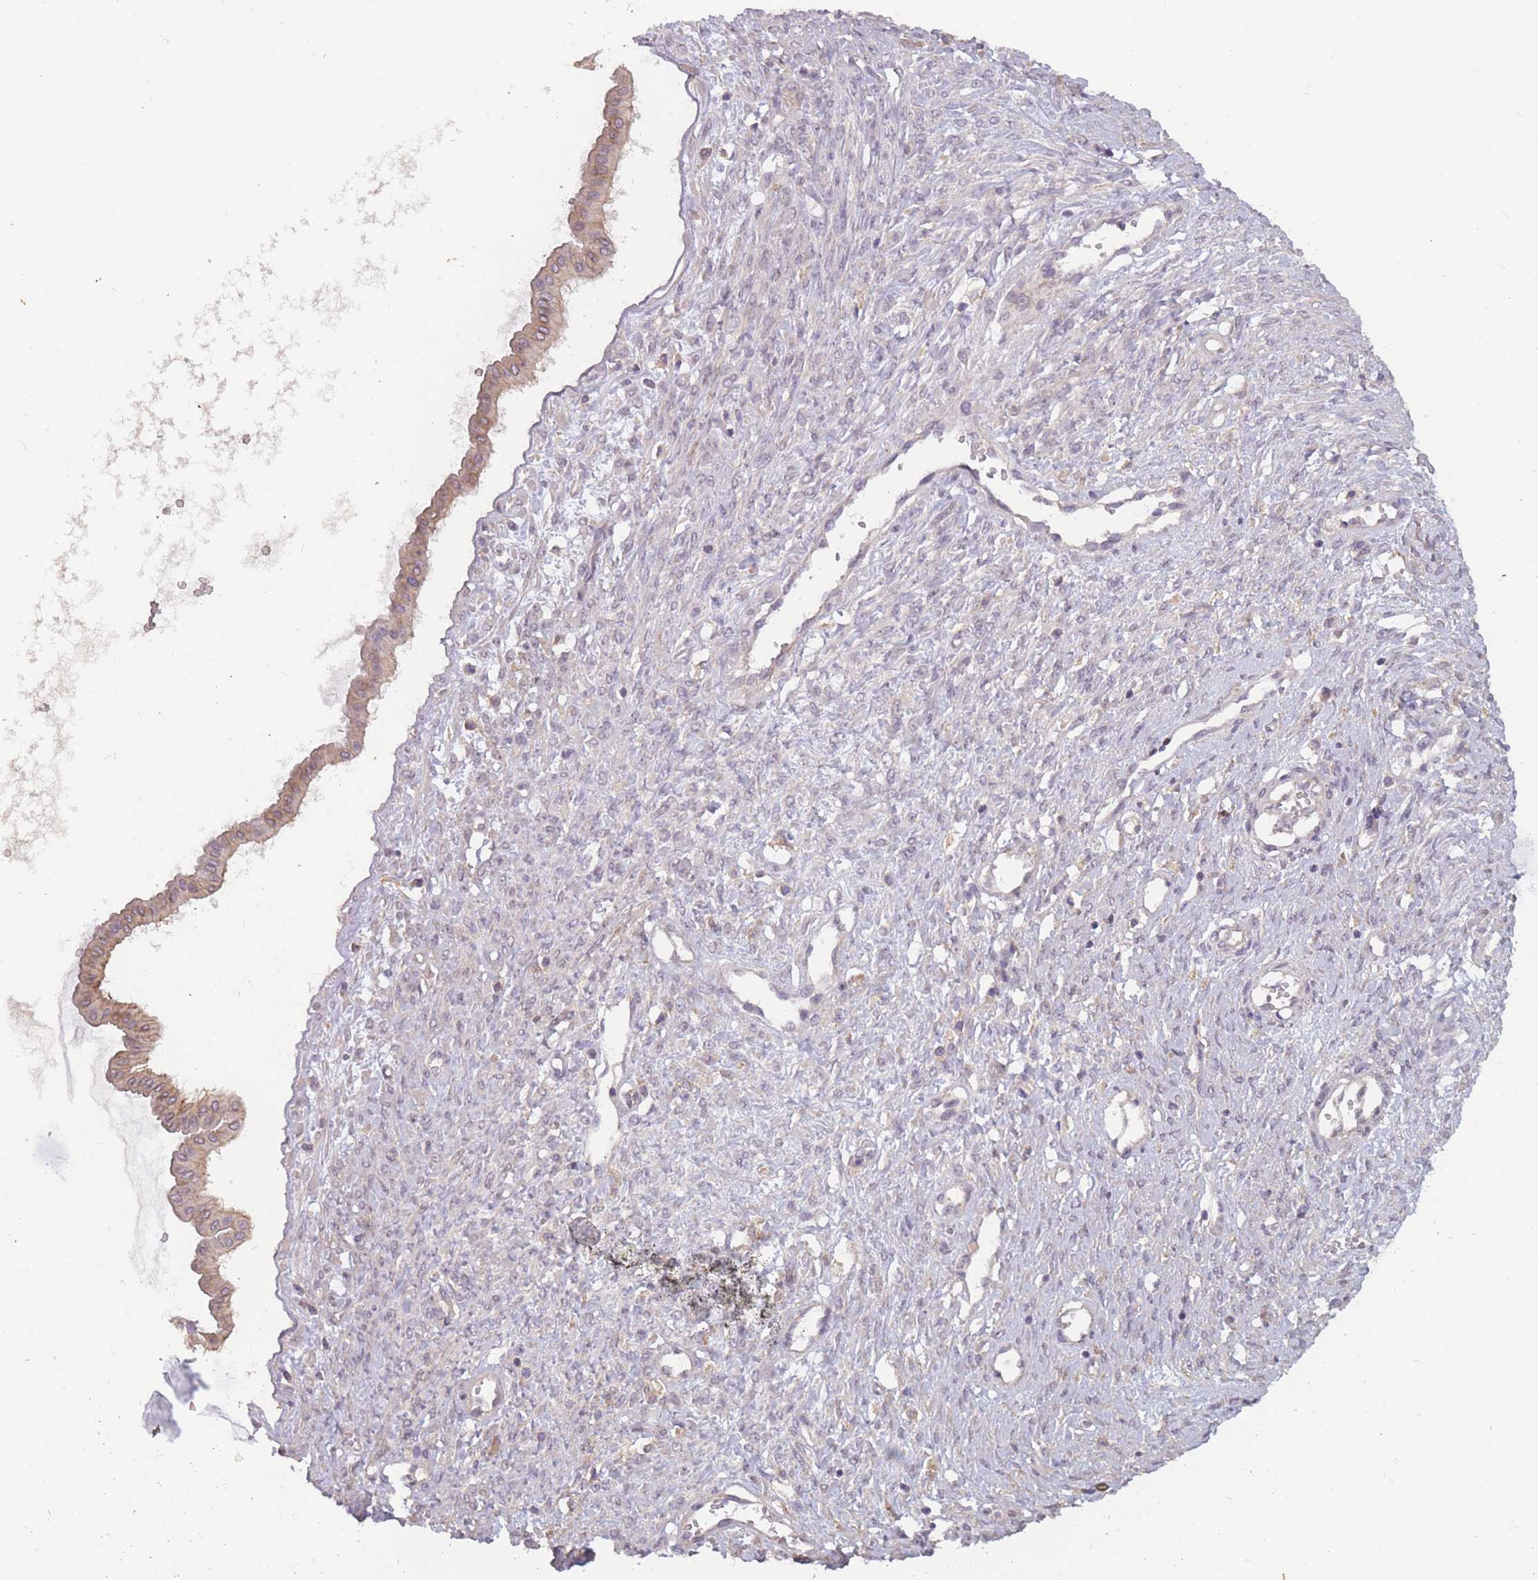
{"staining": {"intensity": "weak", "quantity": ">75%", "location": "cytoplasmic/membranous"}, "tissue": "ovarian cancer", "cell_type": "Tumor cells", "image_type": "cancer", "snomed": [{"axis": "morphology", "description": "Cystadenocarcinoma, mucinous, NOS"}, {"axis": "topography", "description": "Ovary"}], "caption": "Ovarian cancer (mucinous cystadenocarcinoma) stained with DAB immunohistochemistry (IHC) demonstrates low levels of weak cytoplasmic/membranous positivity in about >75% of tumor cells. (DAB IHC with brightfield microscopy, high magnification).", "gene": "TET3", "patient": {"sex": "female", "age": 73}}